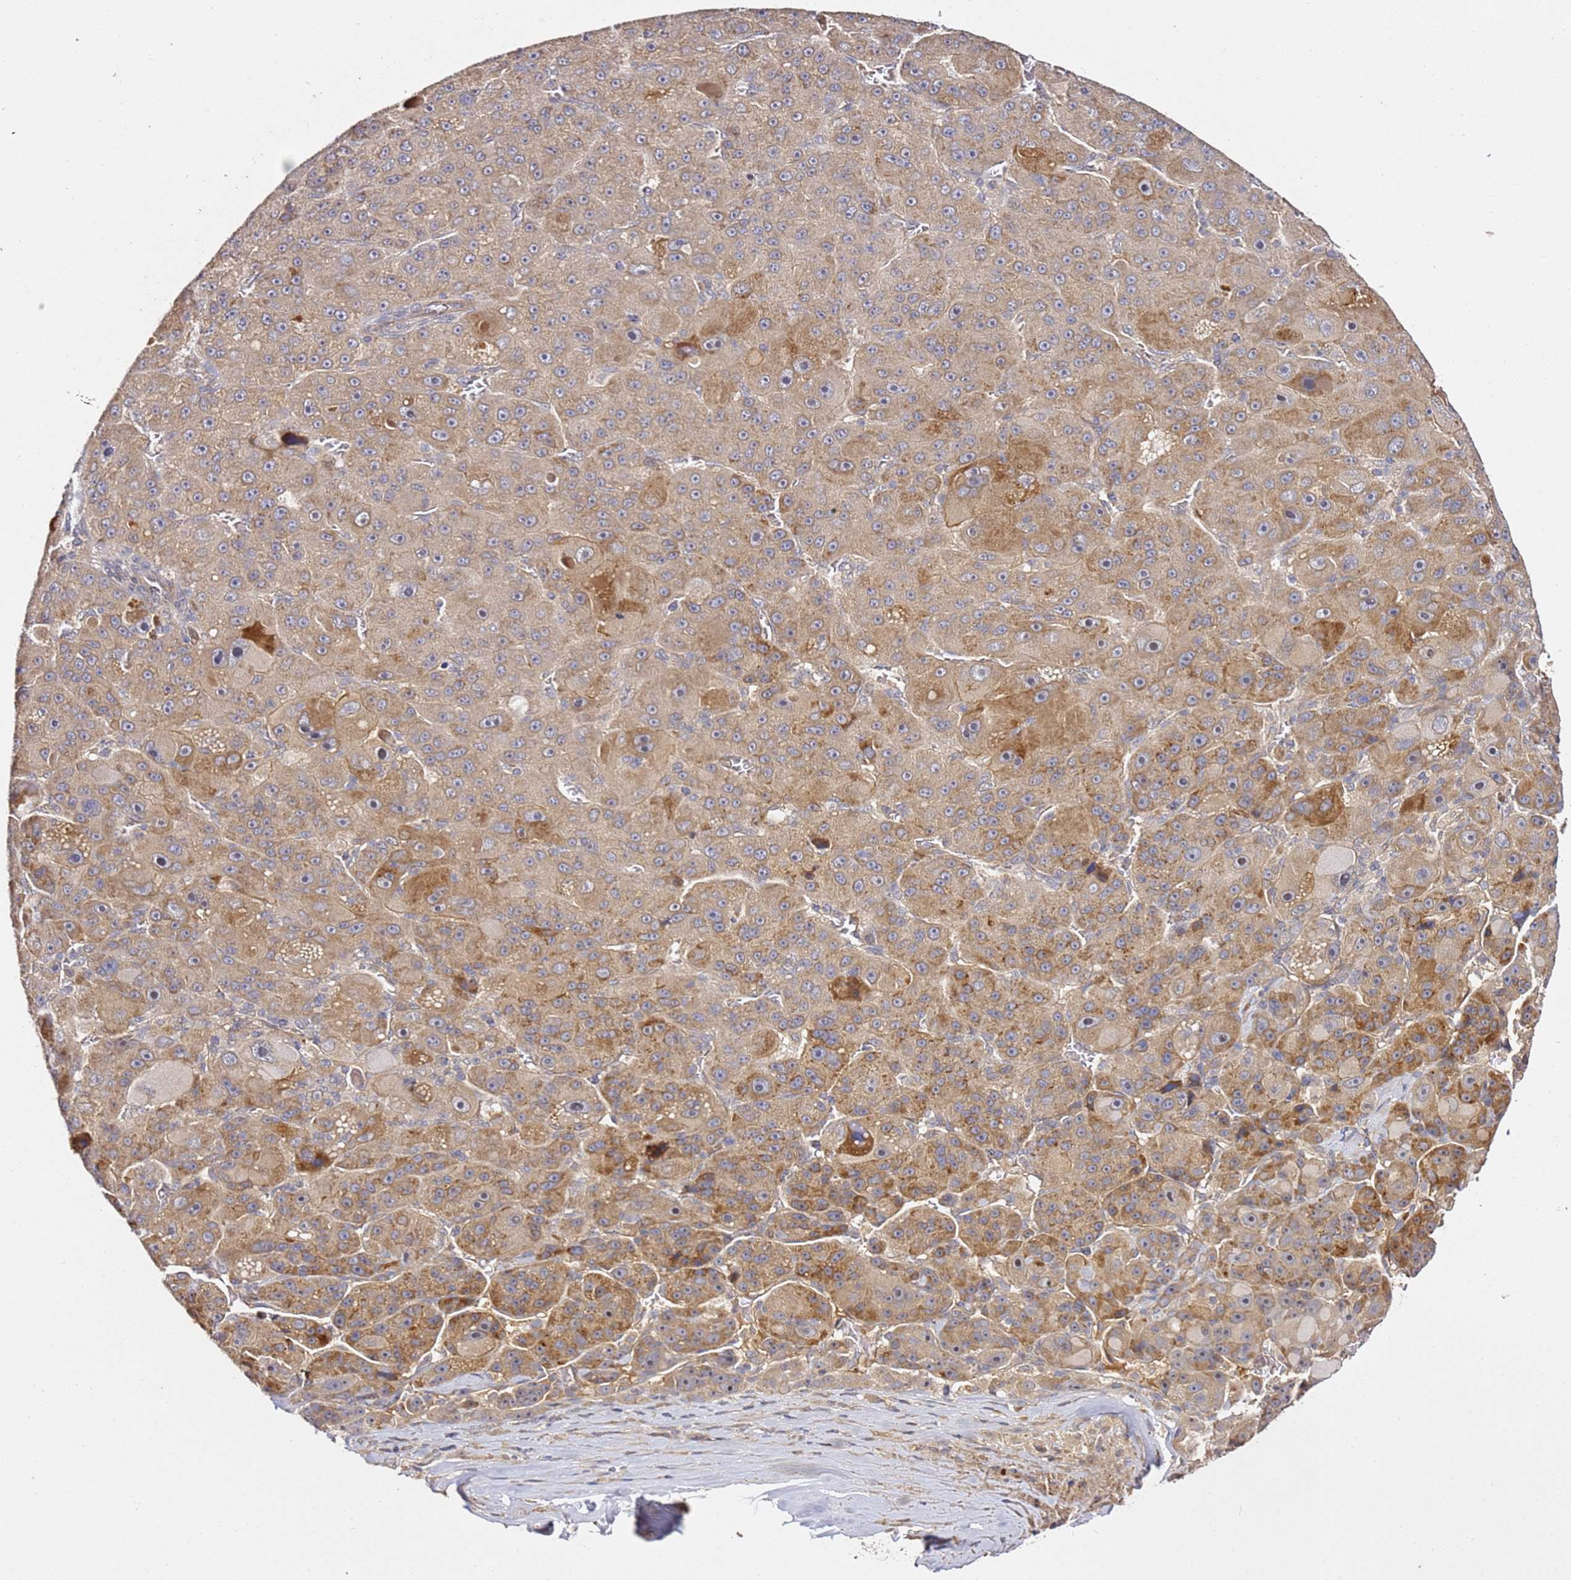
{"staining": {"intensity": "moderate", "quantity": "25%-75%", "location": "cytoplasmic/membranous"}, "tissue": "liver cancer", "cell_type": "Tumor cells", "image_type": "cancer", "snomed": [{"axis": "morphology", "description": "Carcinoma, Hepatocellular, NOS"}, {"axis": "topography", "description": "Liver"}], "caption": "IHC staining of liver cancer (hepatocellular carcinoma), which reveals medium levels of moderate cytoplasmic/membranous staining in approximately 25%-75% of tumor cells indicating moderate cytoplasmic/membranous protein staining. The staining was performed using DAB (brown) for protein detection and nuclei were counterstained in hematoxylin (blue).", "gene": "OSBPL2", "patient": {"sex": "male", "age": 76}}